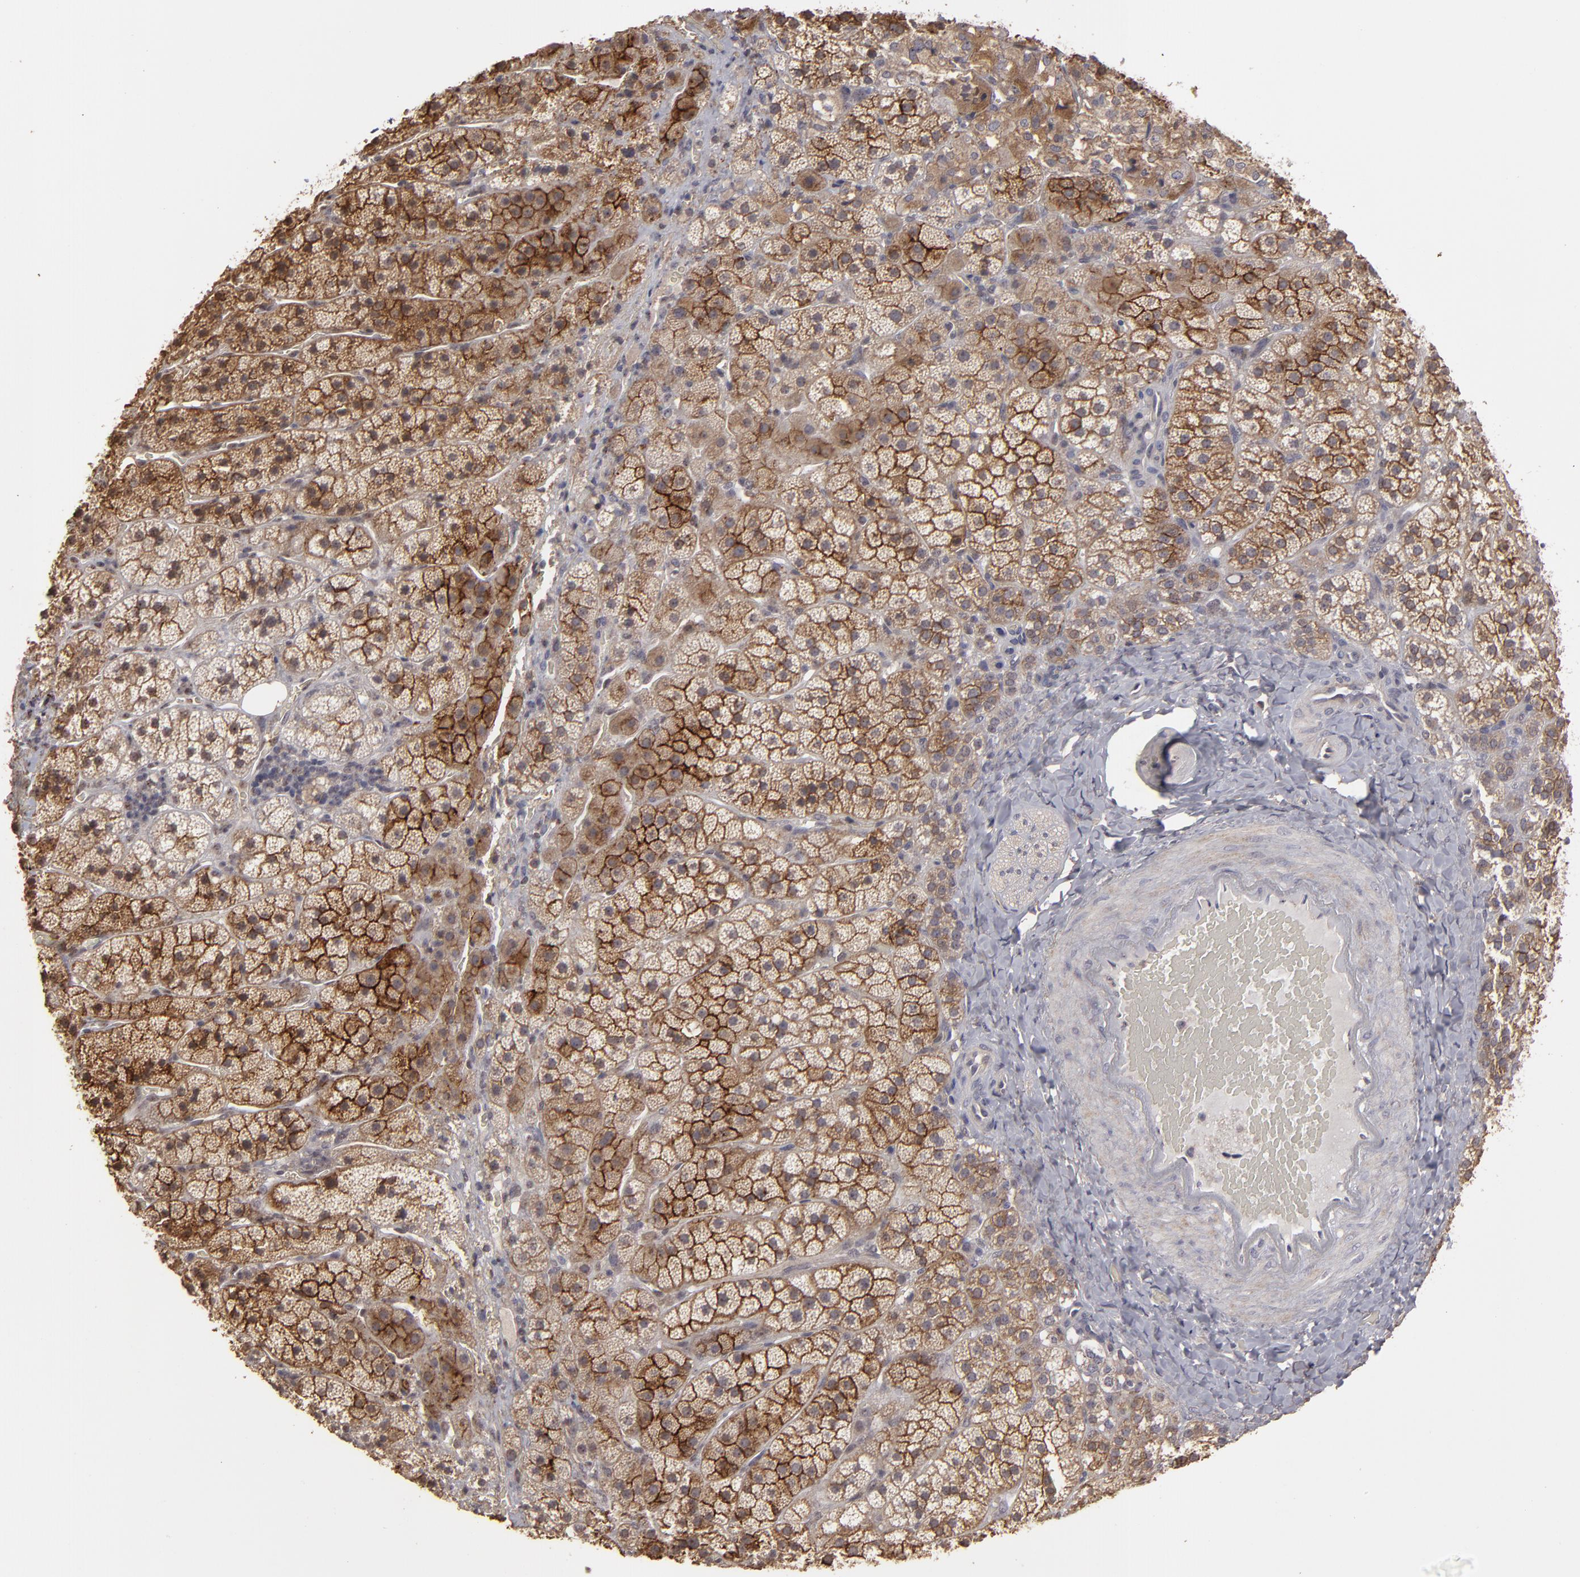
{"staining": {"intensity": "strong", "quantity": ">75%", "location": "cytoplasmic/membranous"}, "tissue": "adrenal gland", "cell_type": "Glandular cells", "image_type": "normal", "snomed": [{"axis": "morphology", "description": "Normal tissue, NOS"}, {"axis": "topography", "description": "Adrenal gland"}], "caption": "Glandular cells show high levels of strong cytoplasmic/membranous positivity in about >75% of cells in unremarkable human adrenal gland.", "gene": "CD55", "patient": {"sex": "female", "age": 44}}